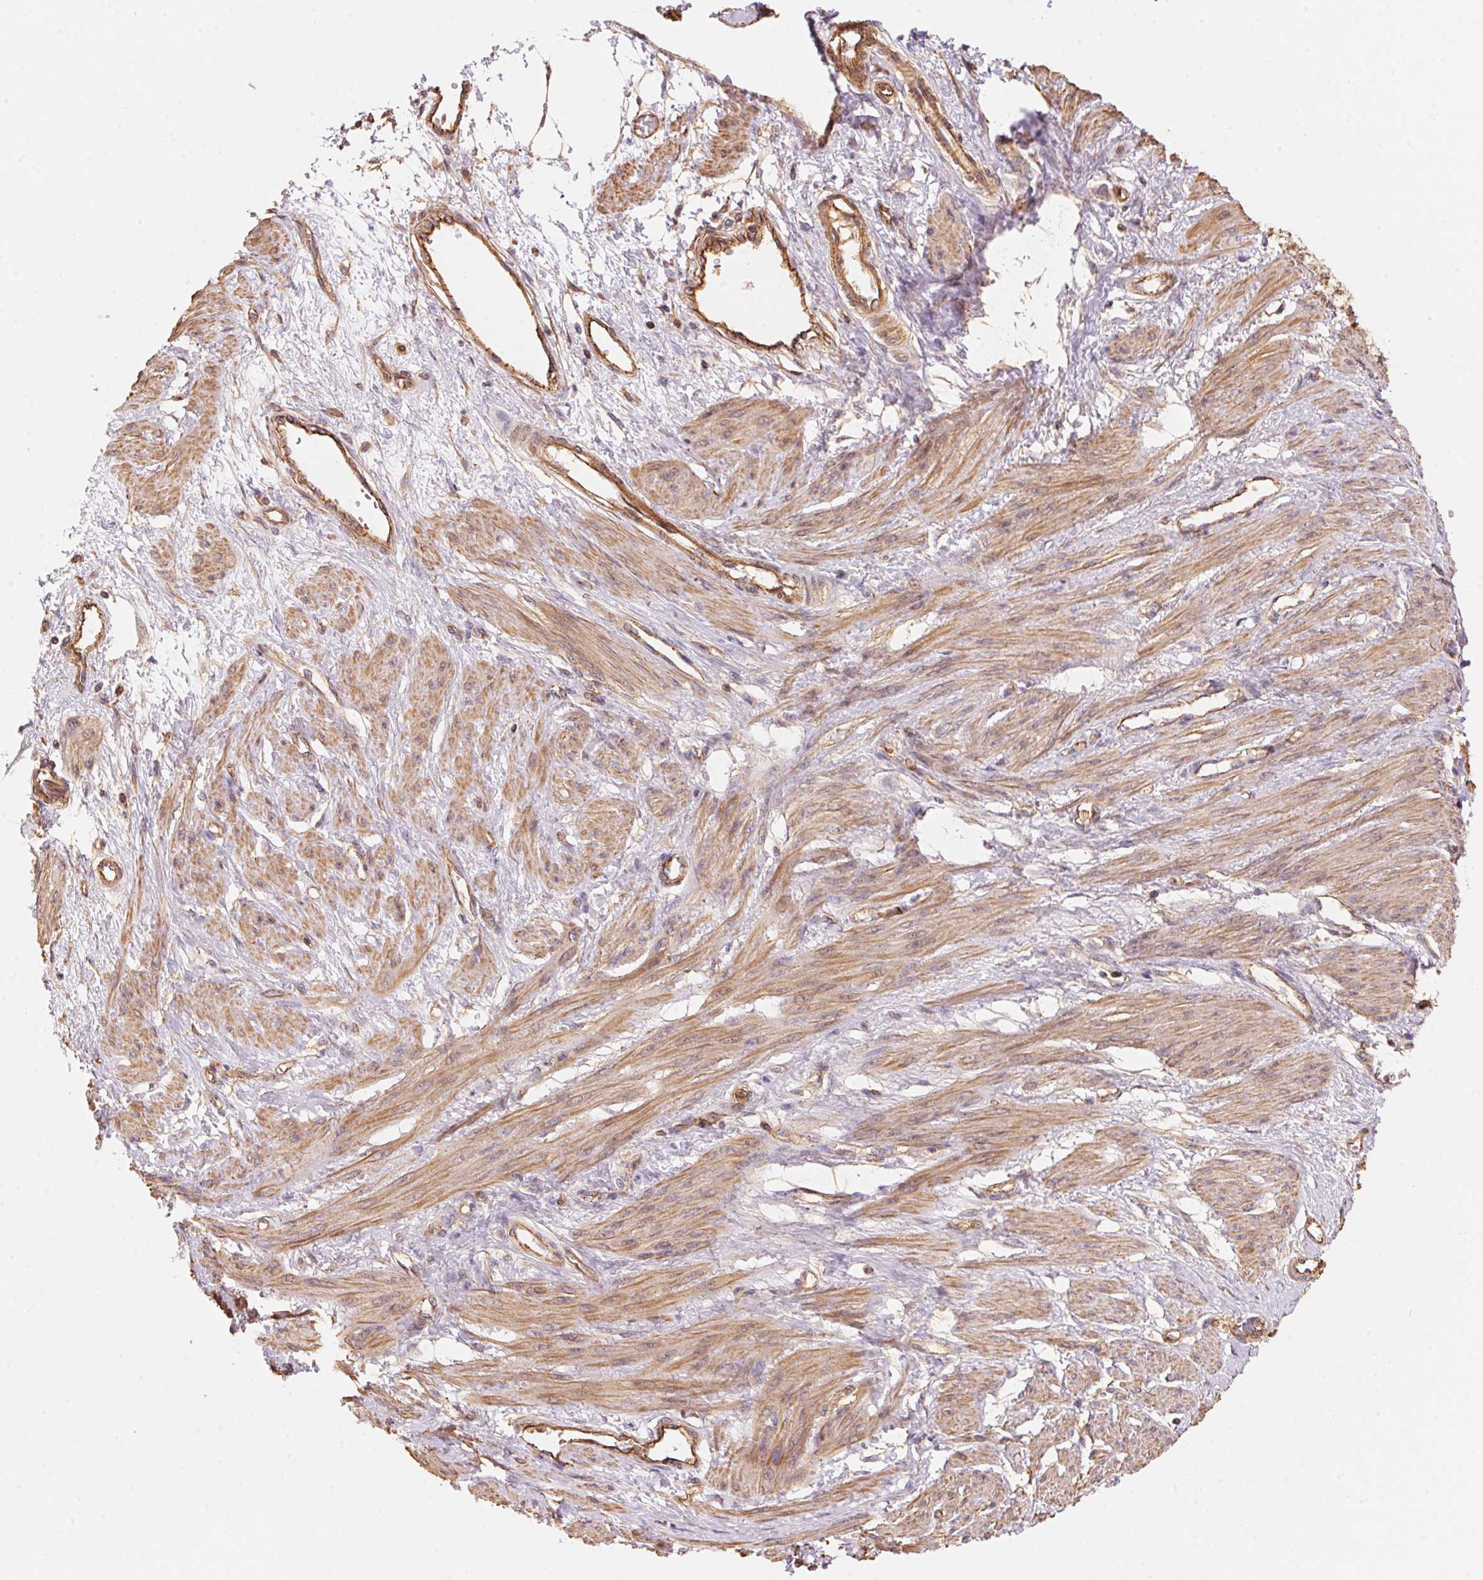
{"staining": {"intensity": "moderate", "quantity": ">75%", "location": "cytoplasmic/membranous"}, "tissue": "smooth muscle", "cell_type": "Smooth muscle cells", "image_type": "normal", "snomed": [{"axis": "morphology", "description": "Normal tissue, NOS"}, {"axis": "topography", "description": "Smooth muscle"}, {"axis": "topography", "description": "Uterus"}], "caption": "Smooth muscle cells reveal medium levels of moderate cytoplasmic/membranous expression in approximately >75% of cells in benign human smooth muscle.", "gene": "FRAS1", "patient": {"sex": "female", "age": 39}}